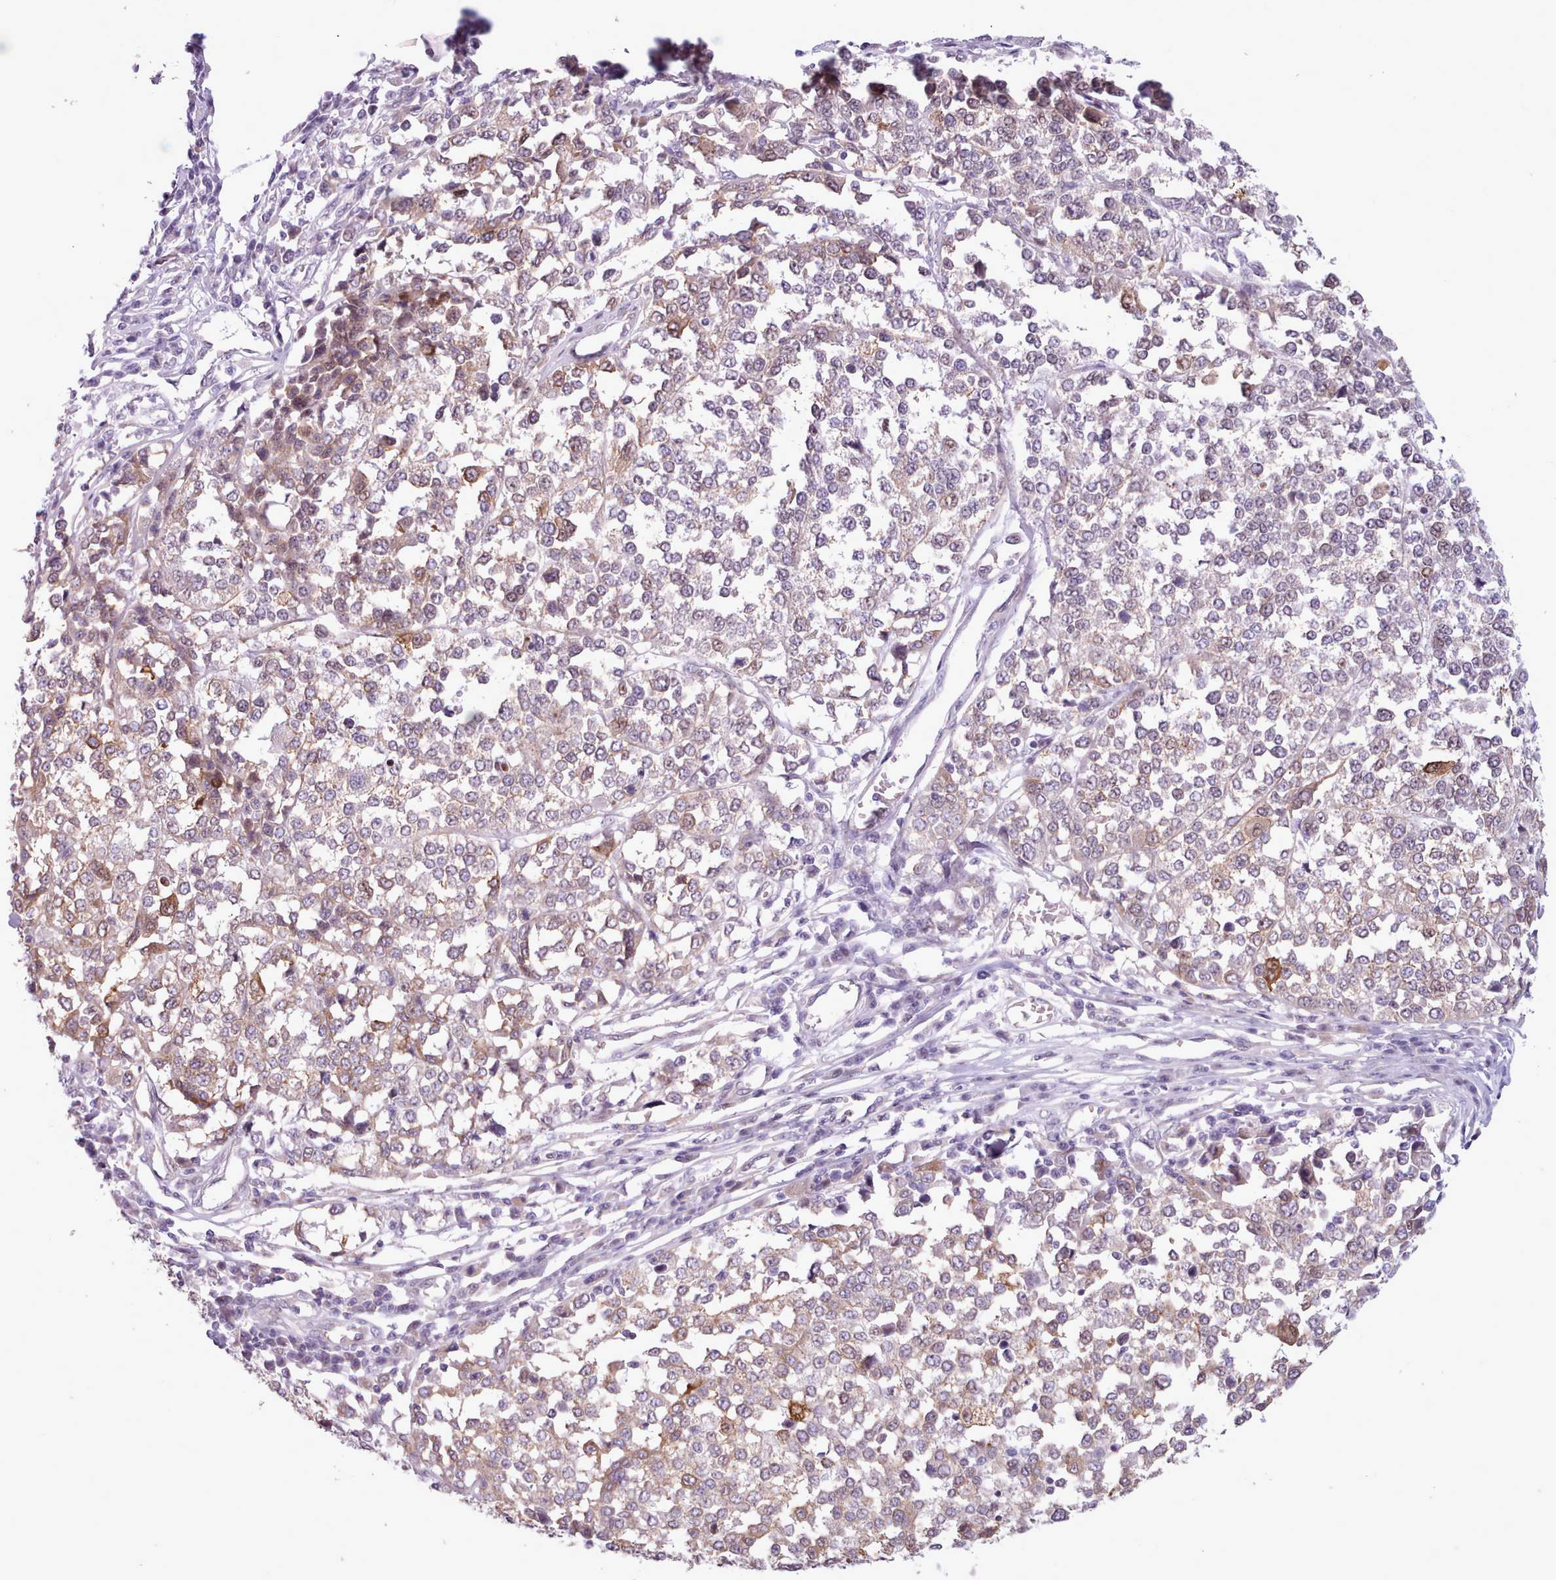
{"staining": {"intensity": "moderate", "quantity": "25%-75%", "location": "cytoplasmic/membranous"}, "tissue": "melanoma", "cell_type": "Tumor cells", "image_type": "cancer", "snomed": [{"axis": "morphology", "description": "Malignant melanoma, Metastatic site"}, {"axis": "topography", "description": "Lymph node"}], "caption": "Immunohistochemistry of human malignant melanoma (metastatic site) shows medium levels of moderate cytoplasmic/membranous expression in approximately 25%-75% of tumor cells. Using DAB (3,3'-diaminobenzidine) (brown) and hematoxylin (blue) stains, captured at high magnification using brightfield microscopy.", "gene": "SLURP1", "patient": {"sex": "male", "age": 44}}